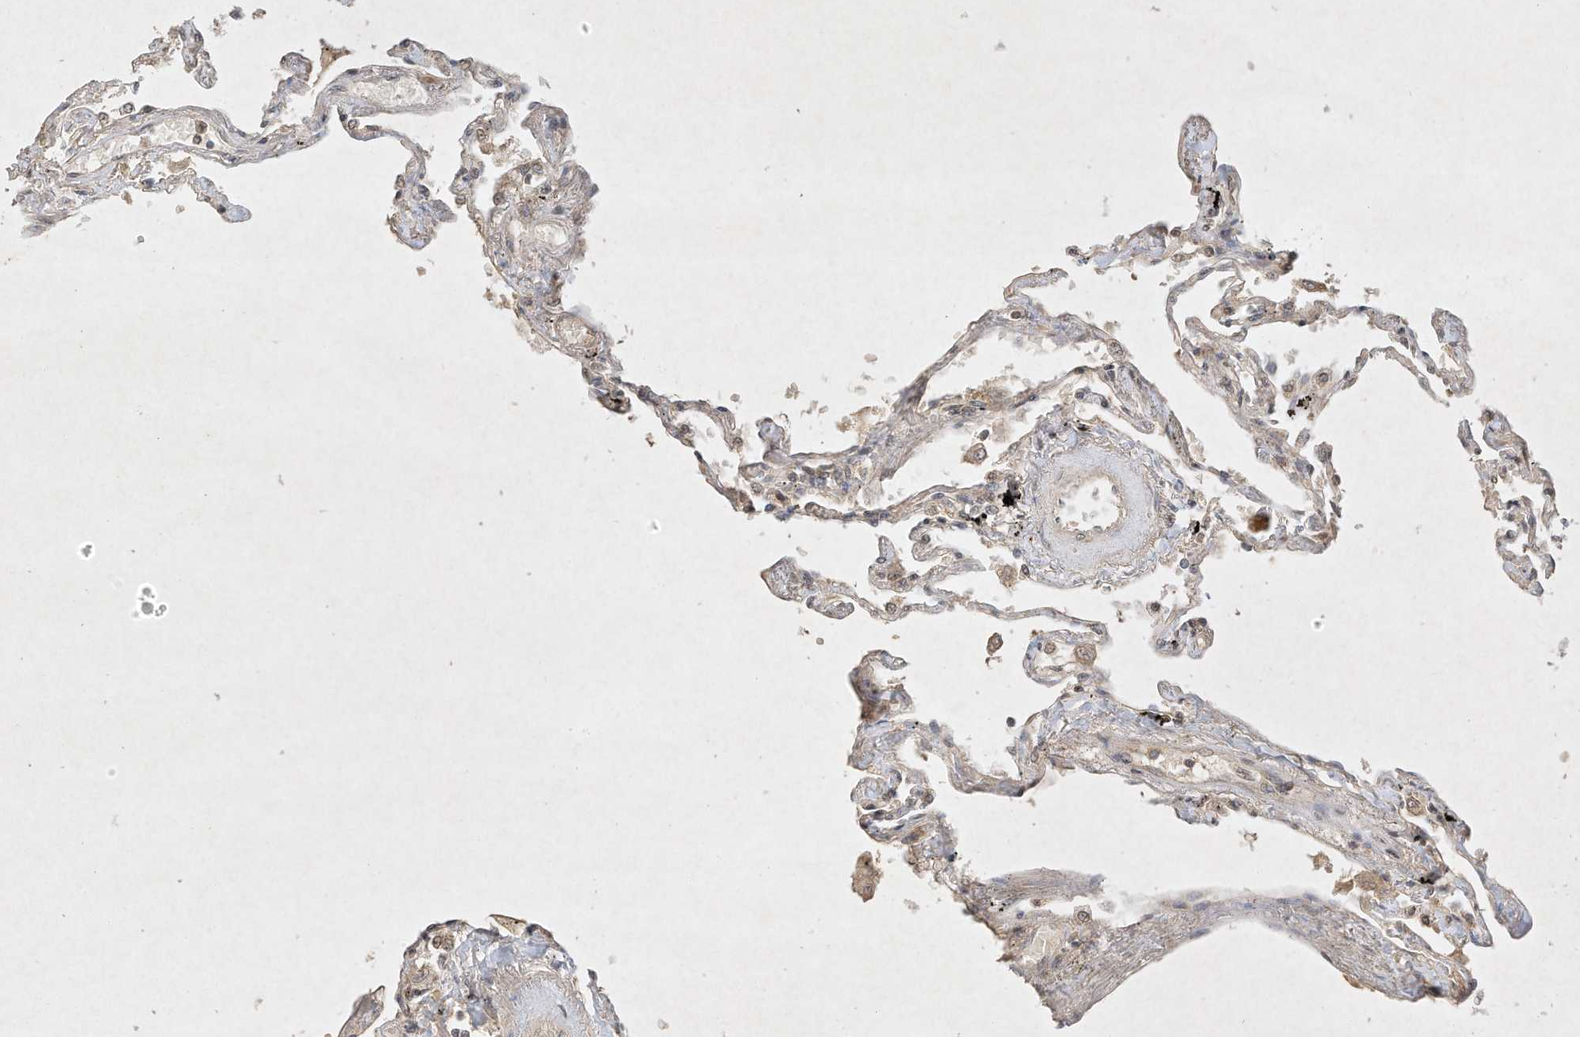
{"staining": {"intensity": "weak", "quantity": "25%-75%", "location": "cytoplasmic/membranous"}, "tissue": "lung", "cell_type": "Alveolar cells", "image_type": "normal", "snomed": [{"axis": "morphology", "description": "Normal tissue, NOS"}, {"axis": "topography", "description": "Lung"}], "caption": "Immunohistochemistry (IHC) (DAB) staining of normal human lung reveals weak cytoplasmic/membranous protein expression in about 25%-75% of alveolar cells.", "gene": "BTRC", "patient": {"sex": "female", "age": 67}}